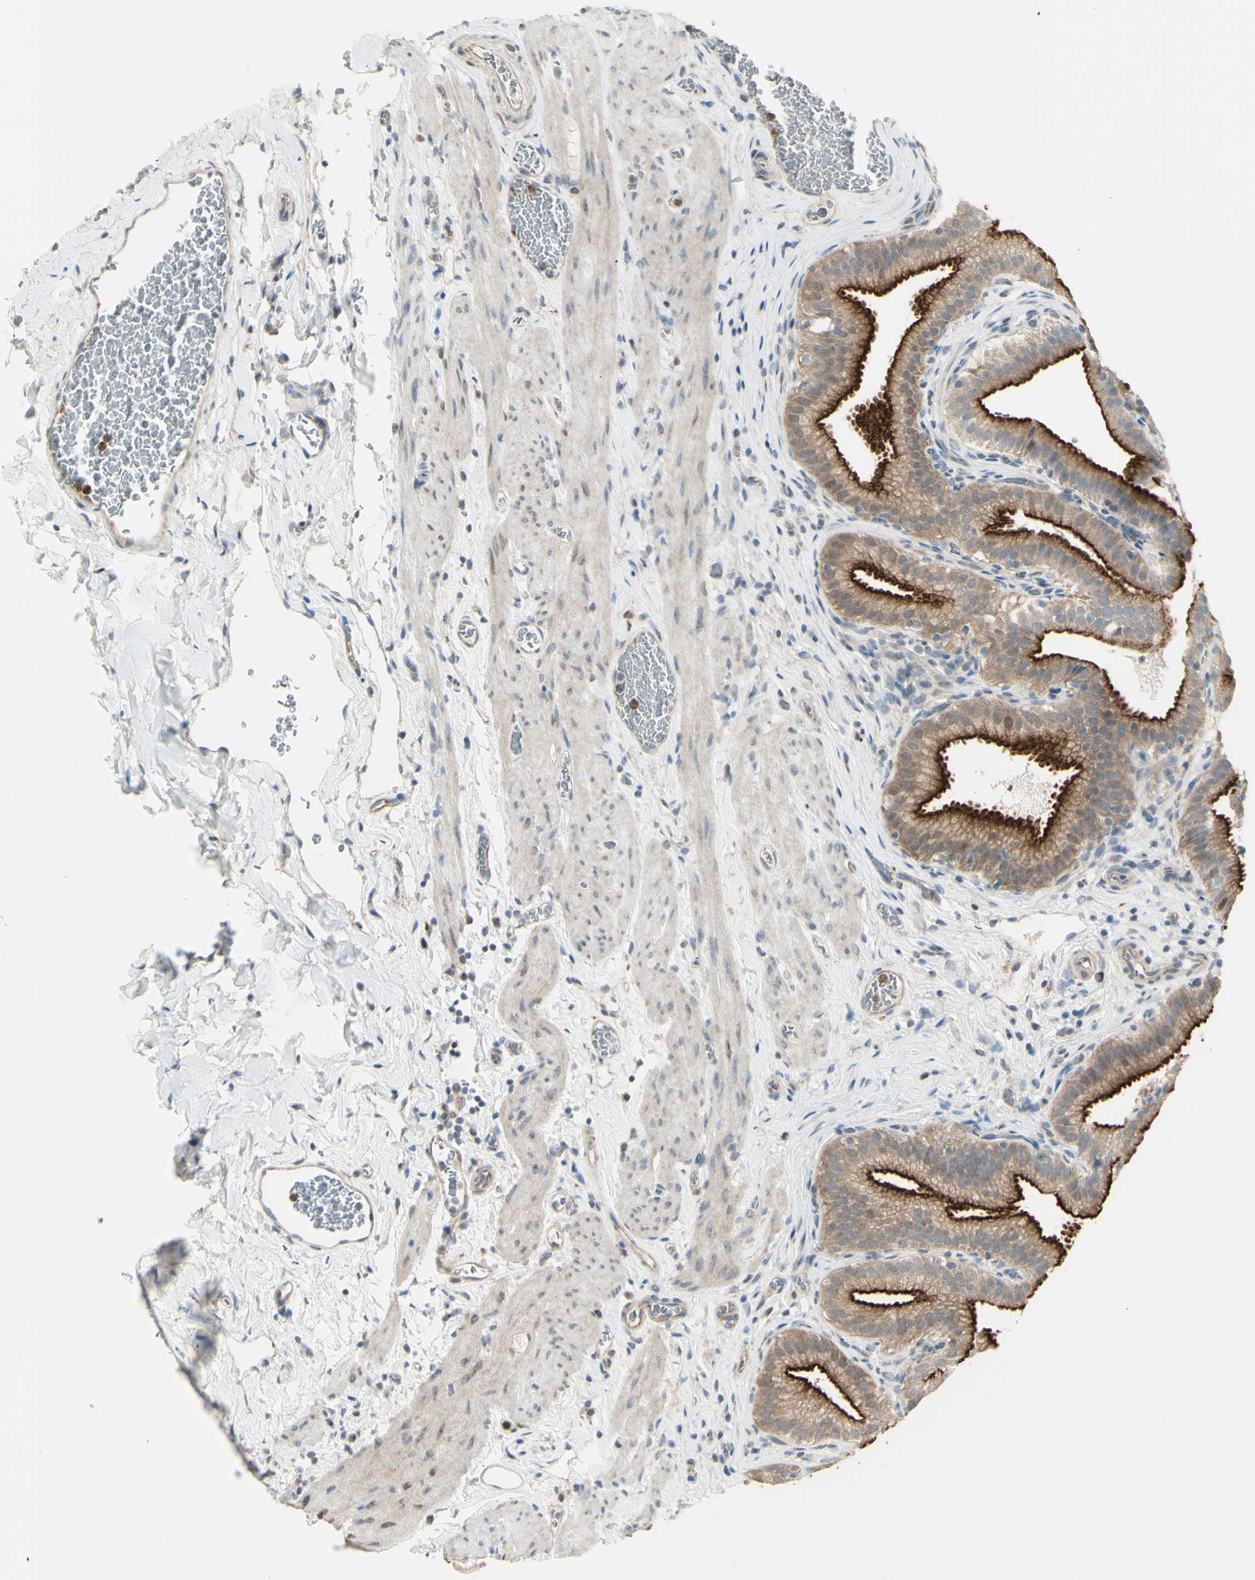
{"staining": {"intensity": "moderate", "quantity": ">75%", "location": "cytoplasmic/membranous"}, "tissue": "gallbladder", "cell_type": "Glandular cells", "image_type": "normal", "snomed": [{"axis": "morphology", "description": "Normal tissue, NOS"}, {"axis": "topography", "description": "Gallbladder"}], "caption": "Moderate cytoplasmic/membranous positivity is seen in approximately >75% of glandular cells in benign gallbladder. (DAB IHC, brown staining for protein, blue staining for nuclei).", "gene": "LMTK2", "patient": {"sex": "male", "age": 54}}